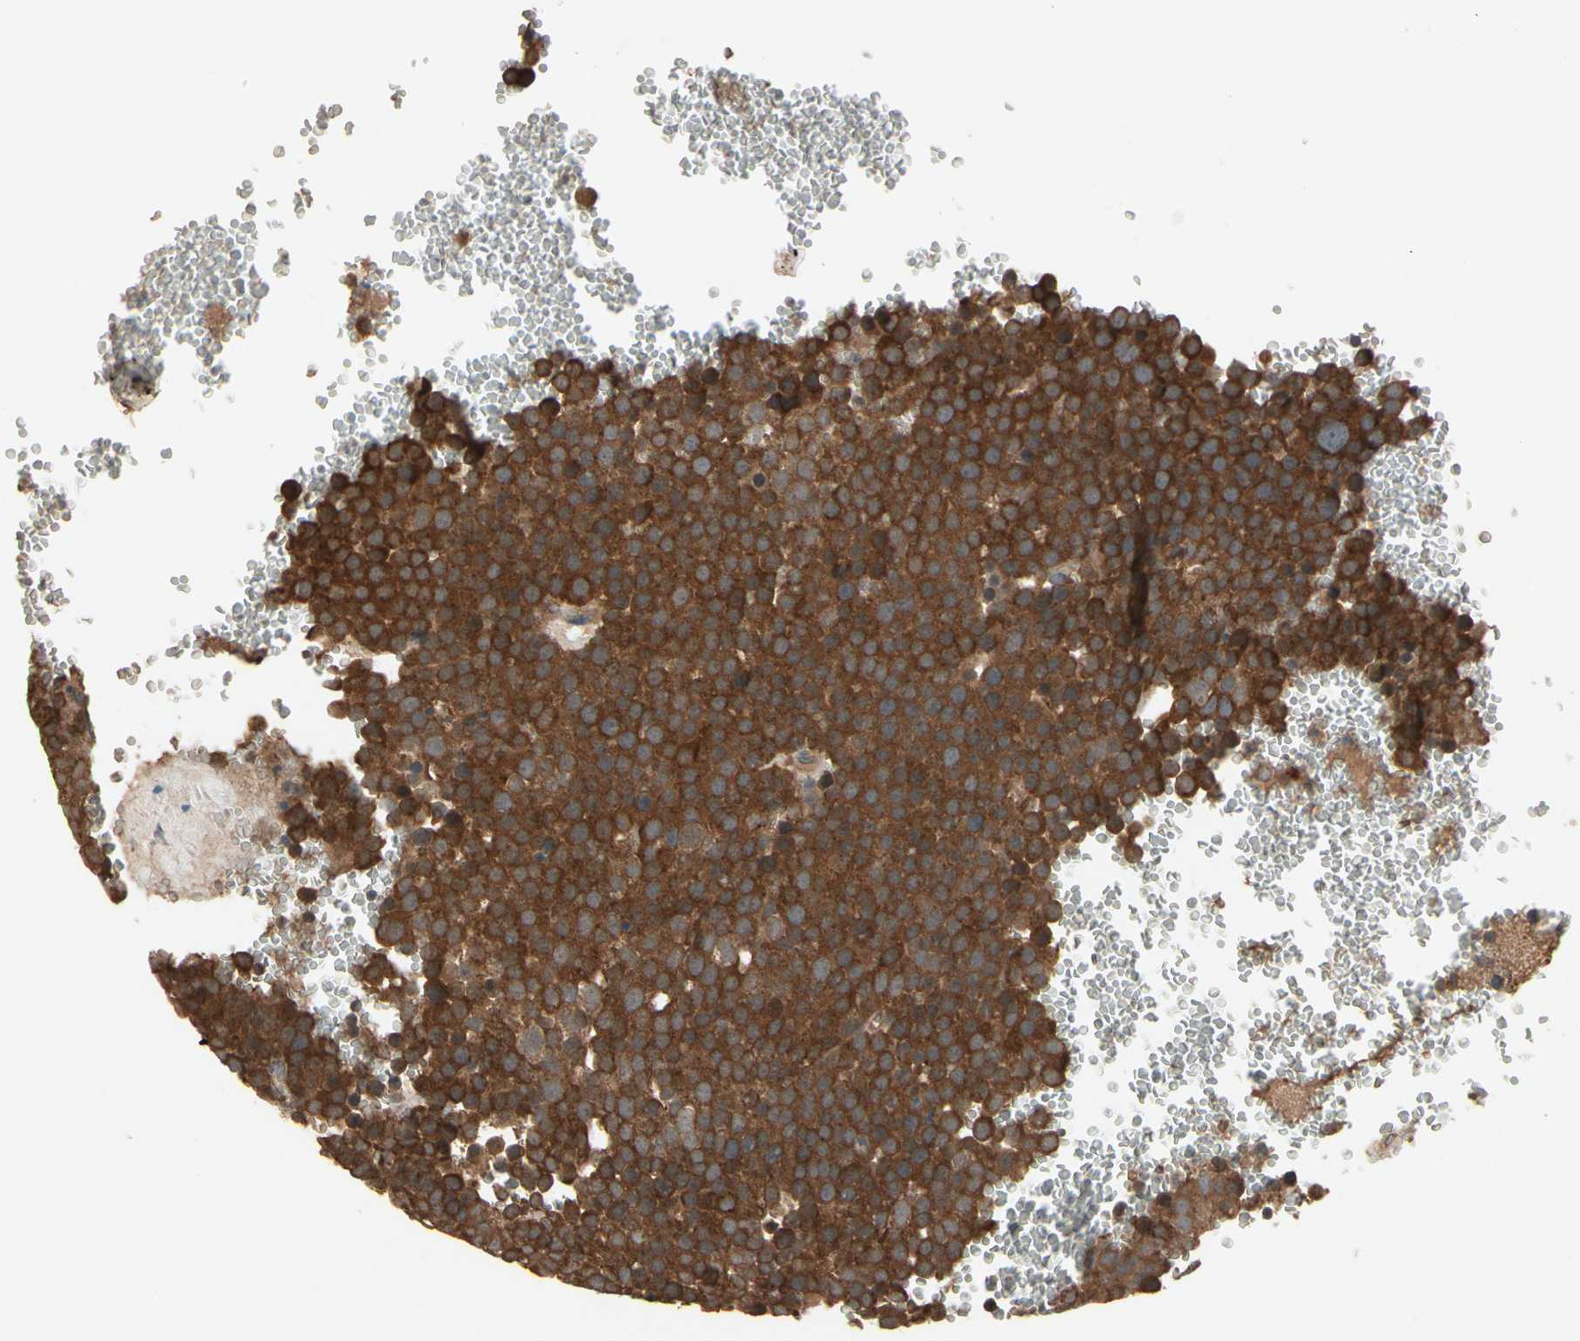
{"staining": {"intensity": "strong", "quantity": ">75%", "location": "cytoplasmic/membranous"}, "tissue": "testis cancer", "cell_type": "Tumor cells", "image_type": "cancer", "snomed": [{"axis": "morphology", "description": "Seminoma, NOS"}, {"axis": "topography", "description": "Testis"}], "caption": "Immunohistochemical staining of testis cancer shows strong cytoplasmic/membranous protein positivity in approximately >75% of tumor cells.", "gene": "NSF", "patient": {"sex": "male", "age": 71}}